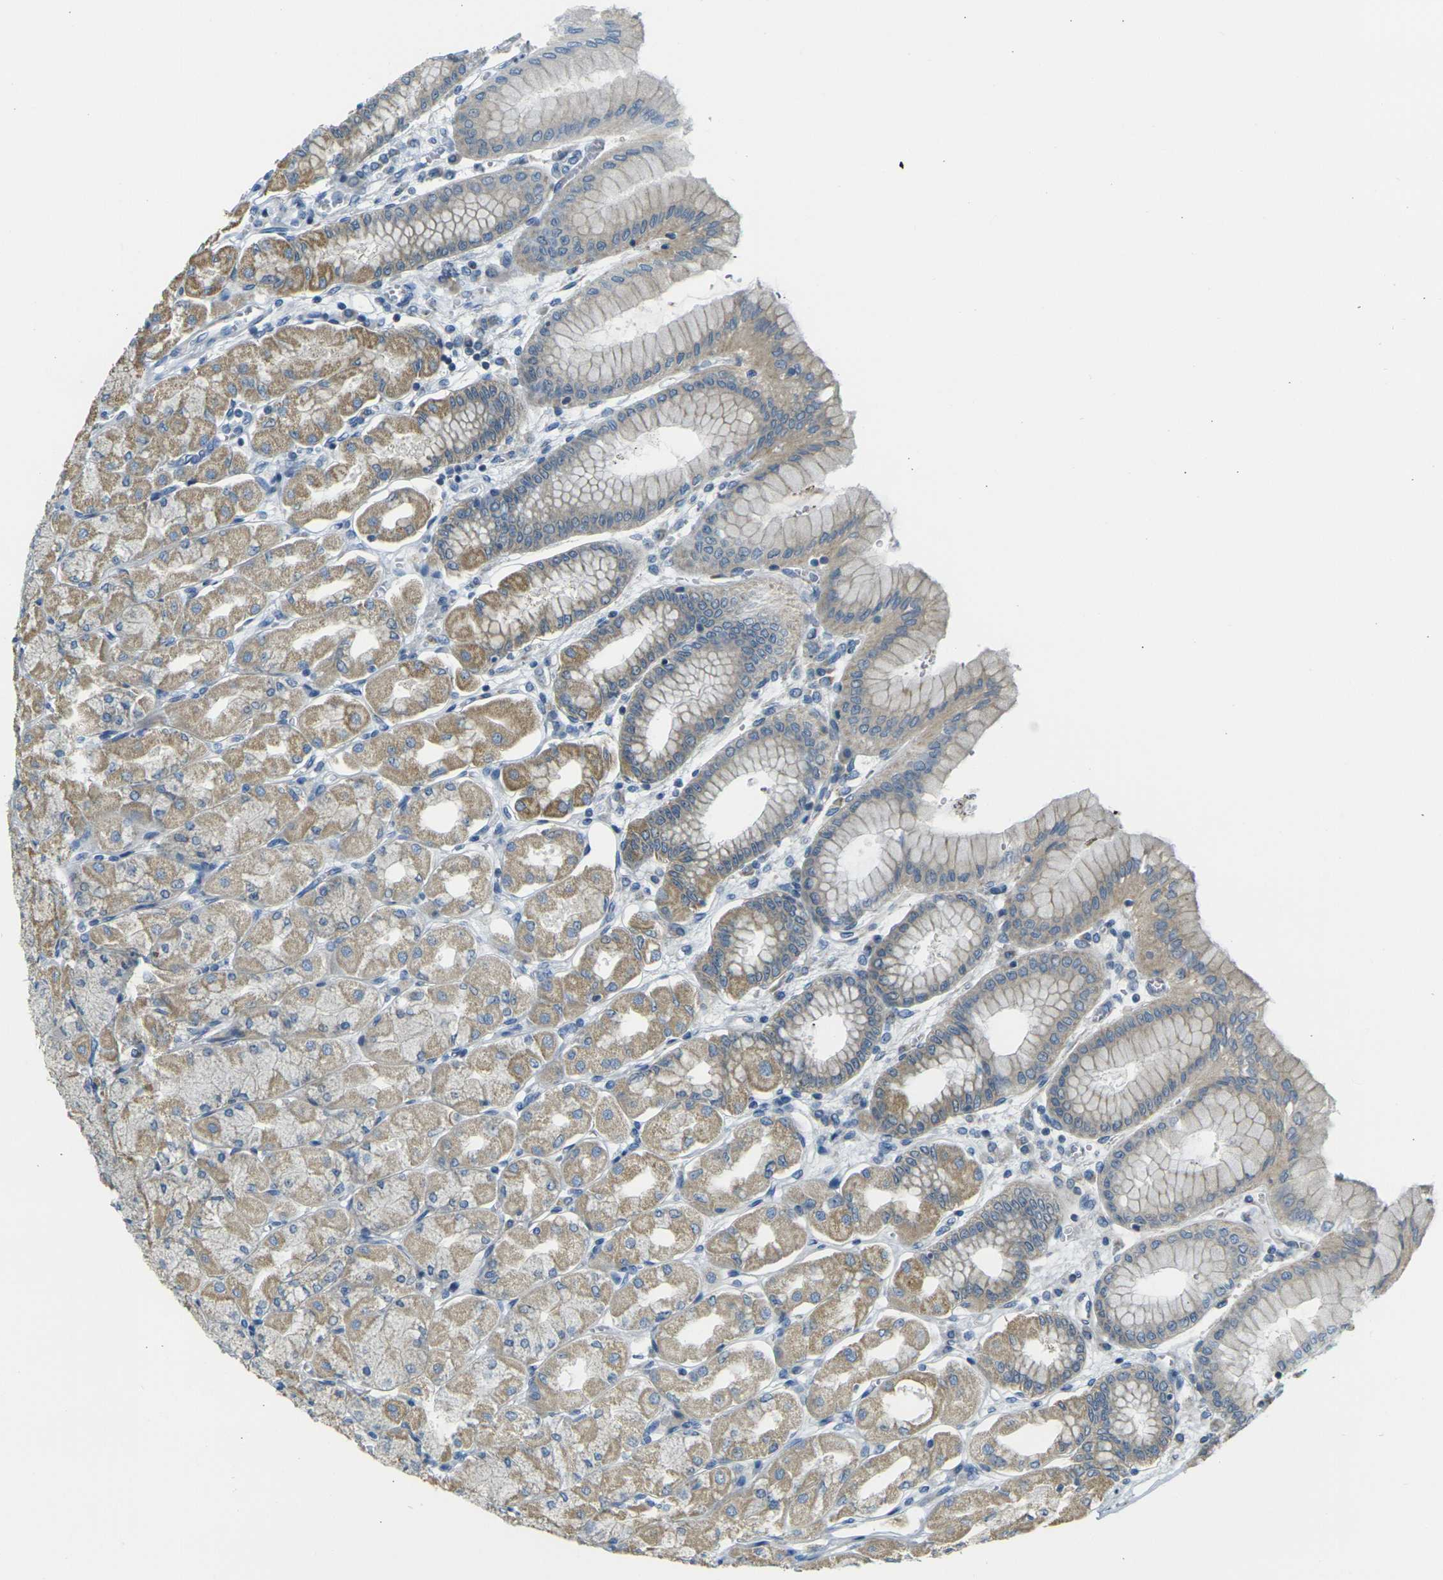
{"staining": {"intensity": "moderate", "quantity": ">75%", "location": "cytoplasmic/membranous"}, "tissue": "stomach", "cell_type": "Glandular cells", "image_type": "normal", "snomed": [{"axis": "morphology", "description": "Normal tissue, NOS"}, {"axis": "topography", "description": "Stomach, upper"}], "caption": "This is a micrograph of immunohistochemistry staining of benign stomach, which shows moderate expression in the cytoplasmic/membranous of glandular cells.", "gene": "PARD6B", "patient": {"sex": "female", "age": 56}}